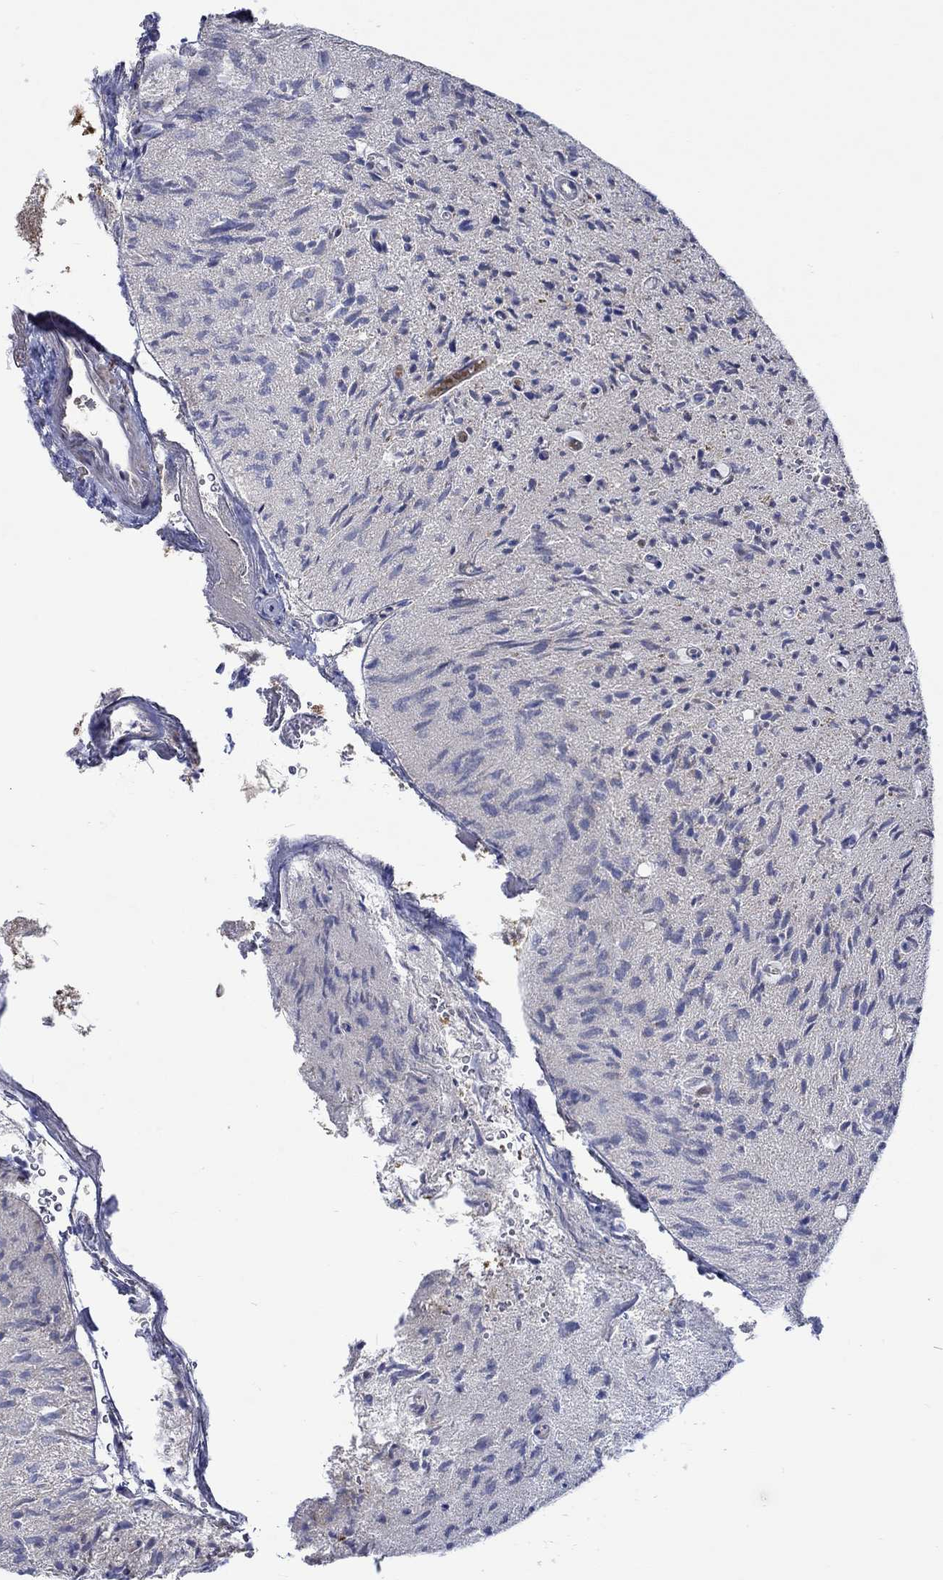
{"staining": {"intensity": "negative", "quantity": "none", "location": "none"}, "tissue": "glioma", "cell_type": "Tumor cells", "image_type": "cancer", "snomed": [{"axis": "morphology", "description": "Glioma, malignant, High grade"}, {"axis": "topography", "description": "Brain"}], "caption": "This is a histopathology image of IHC staining of glioma, which shows no staining in tumor cells. The staining was performed using DAB (3,3'-diaminobenzidine) to visualize the protein expression in brown, while the nuclei were stained in blue with hematoxylin (Magnification: 20x).", "gene": "WASF1", "patient": {"sex": "male", "age": 64}}